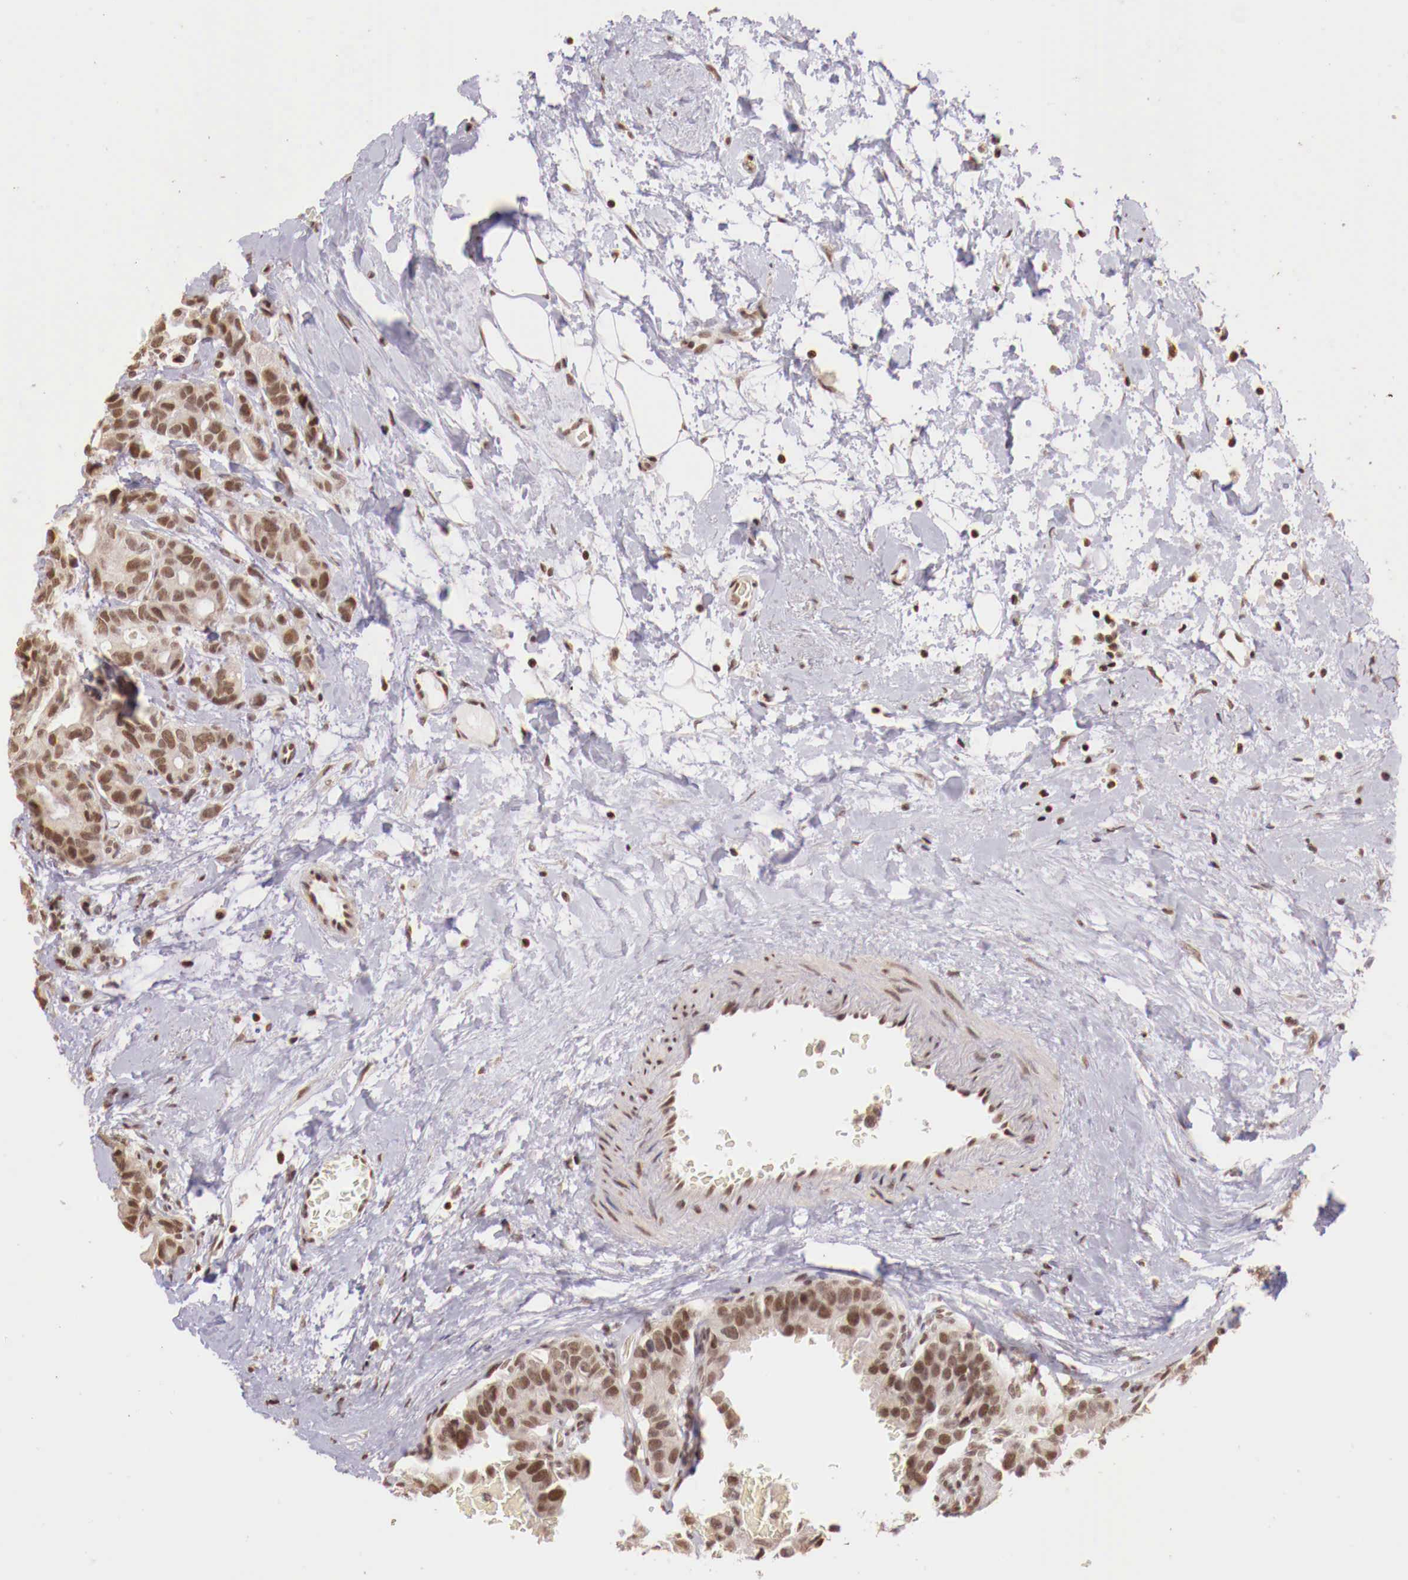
{"staining": {"intensity": "weak", "quantity": ">75%", "location": "nuclear"}, "tissue": "breast cancer", "cell_type": "Tumor cells", "image_type": "cancer", "snomed": [{"axis": "morphology", "description": "Duct carcinoma"}, {"axis": "topography", "description": "Breast"}], "caption": "Immunohistochemical staining of breast cancer (invasive ductal carcinoma) displays low levels of weak nuclear protein positivity in about >75% of tumor cells.", "gene": "SP1", "patient": {"sex": "female", "age": 69}}